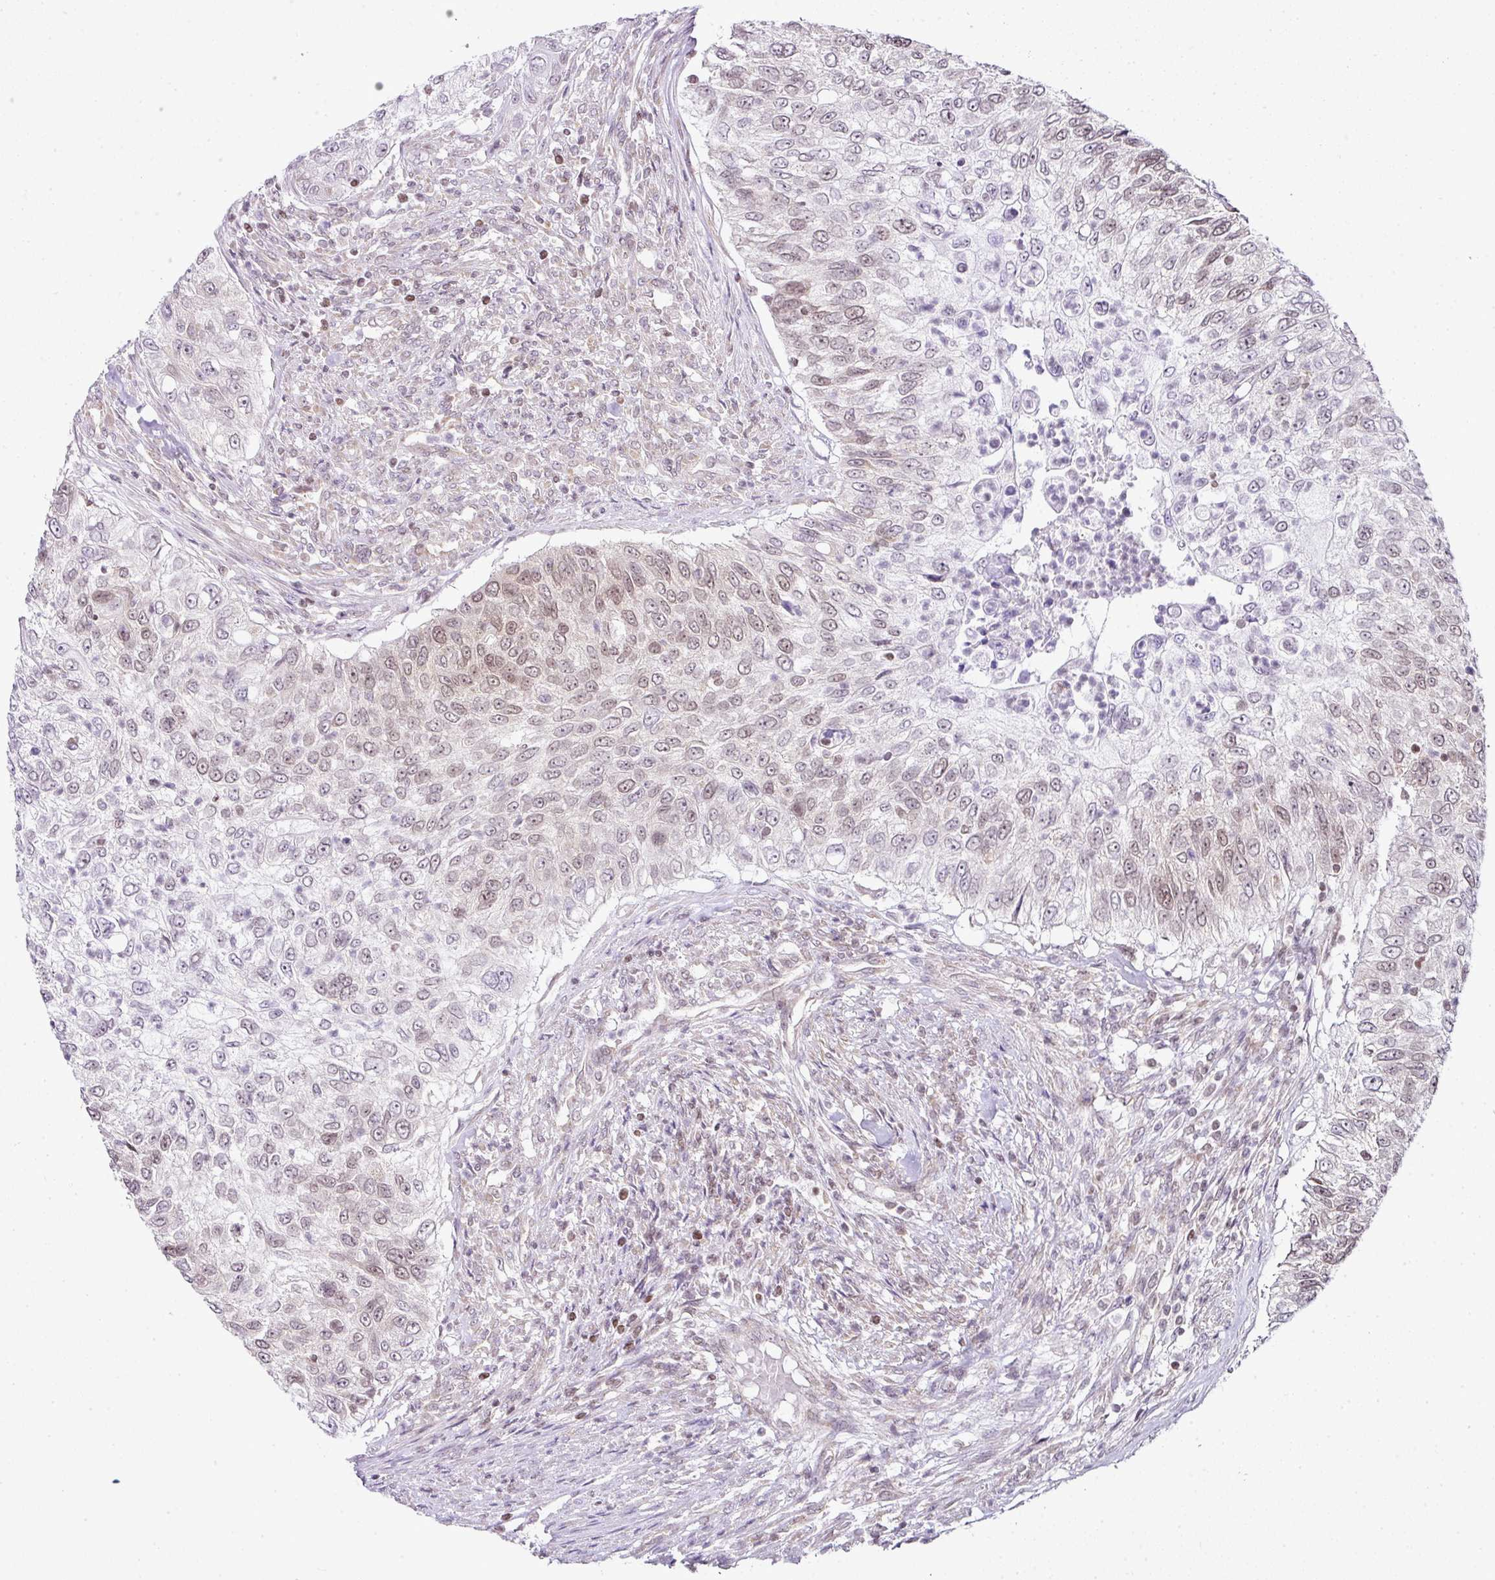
{"staining": {"intensity": "moderate", "quantity": "25%-75%", "location": "nuclear"}, "tissue": "urothelial cancer", "cell_type": "Tumor cells", "image_type": "cancer", "snomed": [{"axis": "morphology", "description": "Urothelial carcinoma, High grade"}, {"axis": "topography", "description": "Urinary bladder"}], "caption": "Protein staining reveals moderate nuclear positivity in about 25%-75% of tumor cells in high-grade urothelial carcinoma.", "gene": "FAM32A", "patient": {"sex": "female", "age": 60}}